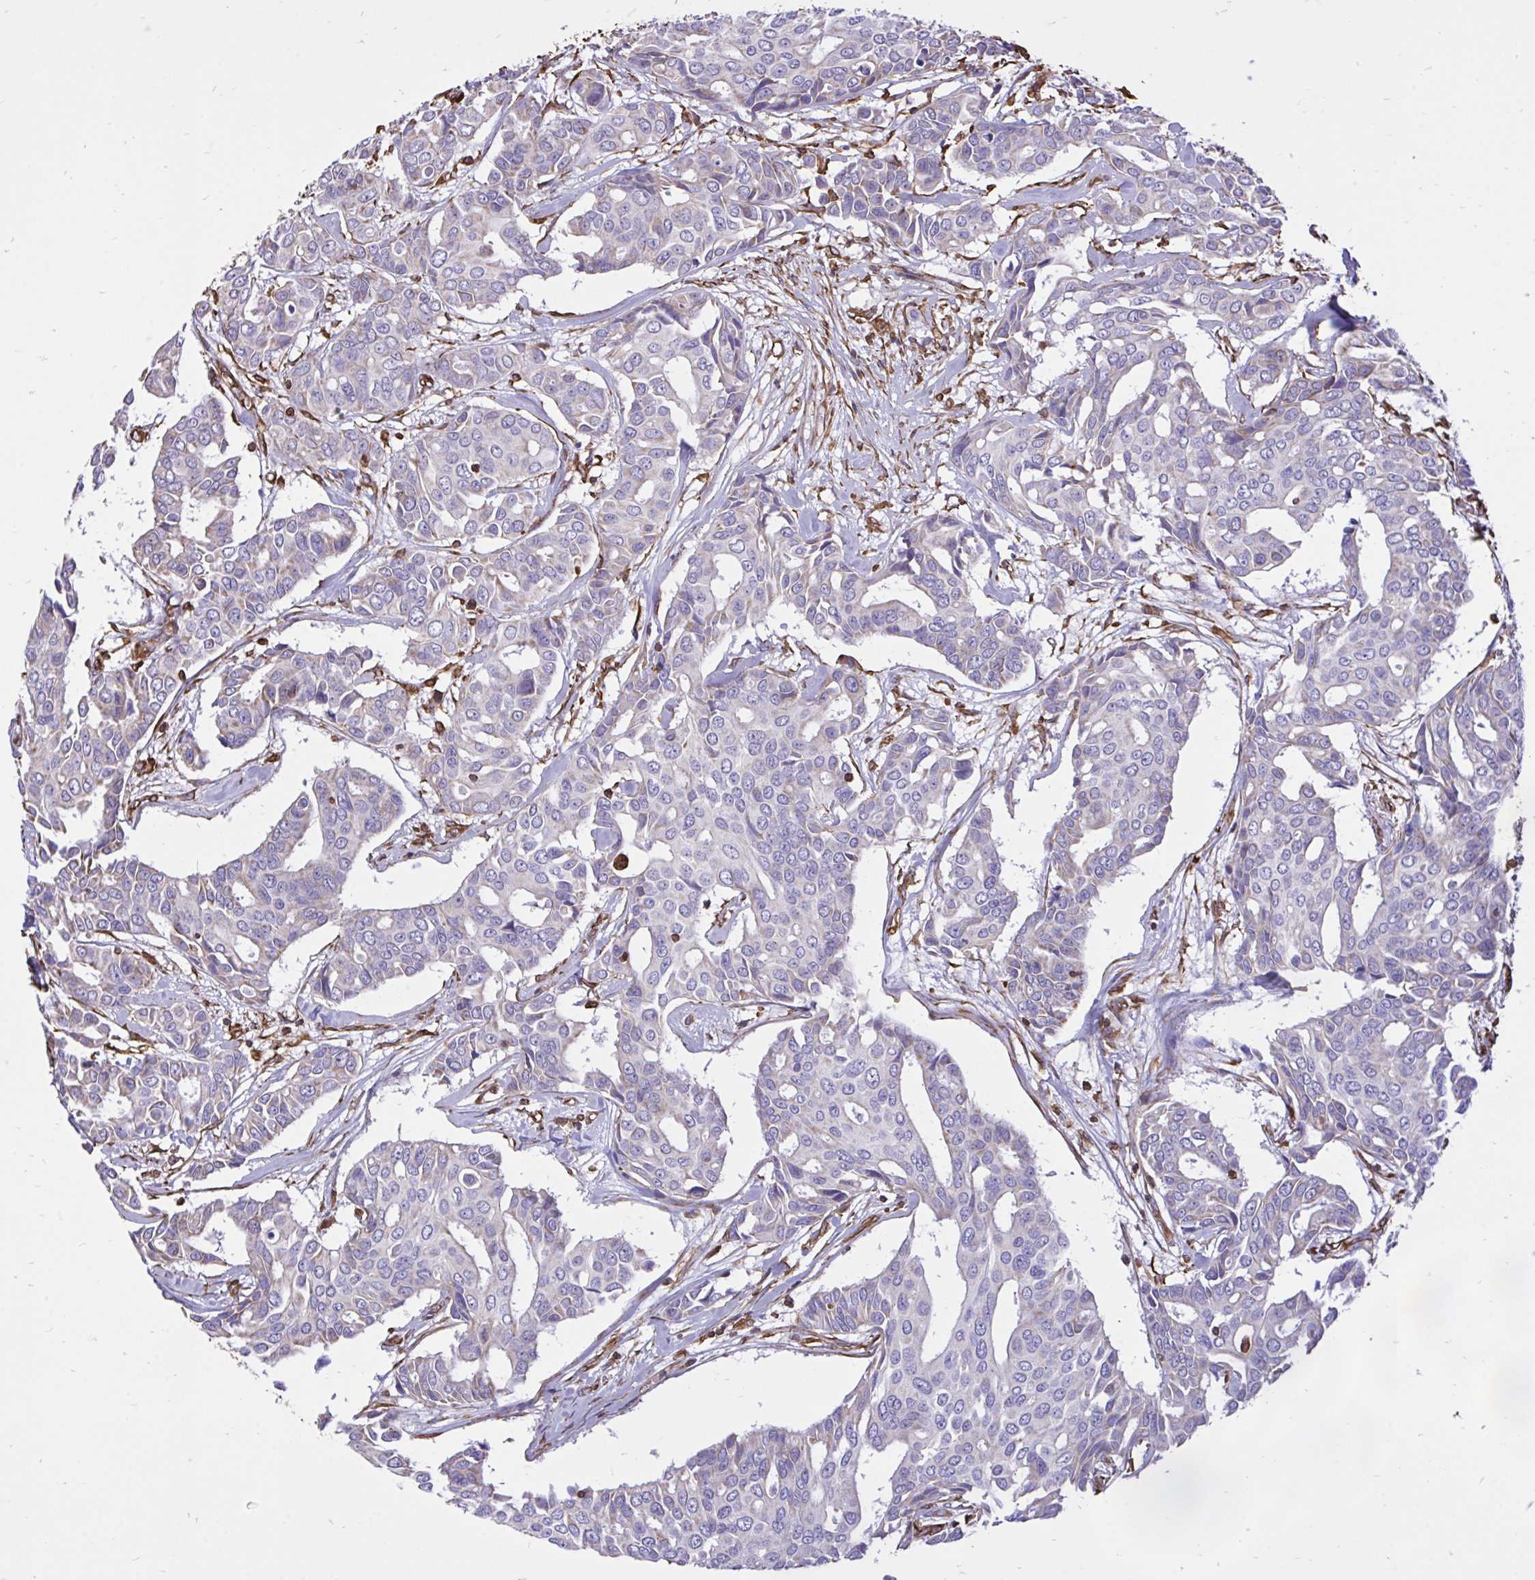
{"staining": {"intensity": "negative", "quantity": "none", "location": "none"}, "tissue": "breast cancer", "cell_type": "Tumor cells", "image_type": "cancer", "snomed": [{"axis": "morphology", "description": "Duct carcinoma"}, {"axis": "topography", "description": "Breast"}], "caption": "Image shows no protein positivity in tumor cells of invasive ductal carcinoma (breast) tissue.", "gene": "RNF103", "patient": {"sex": "female", "age": 54}}